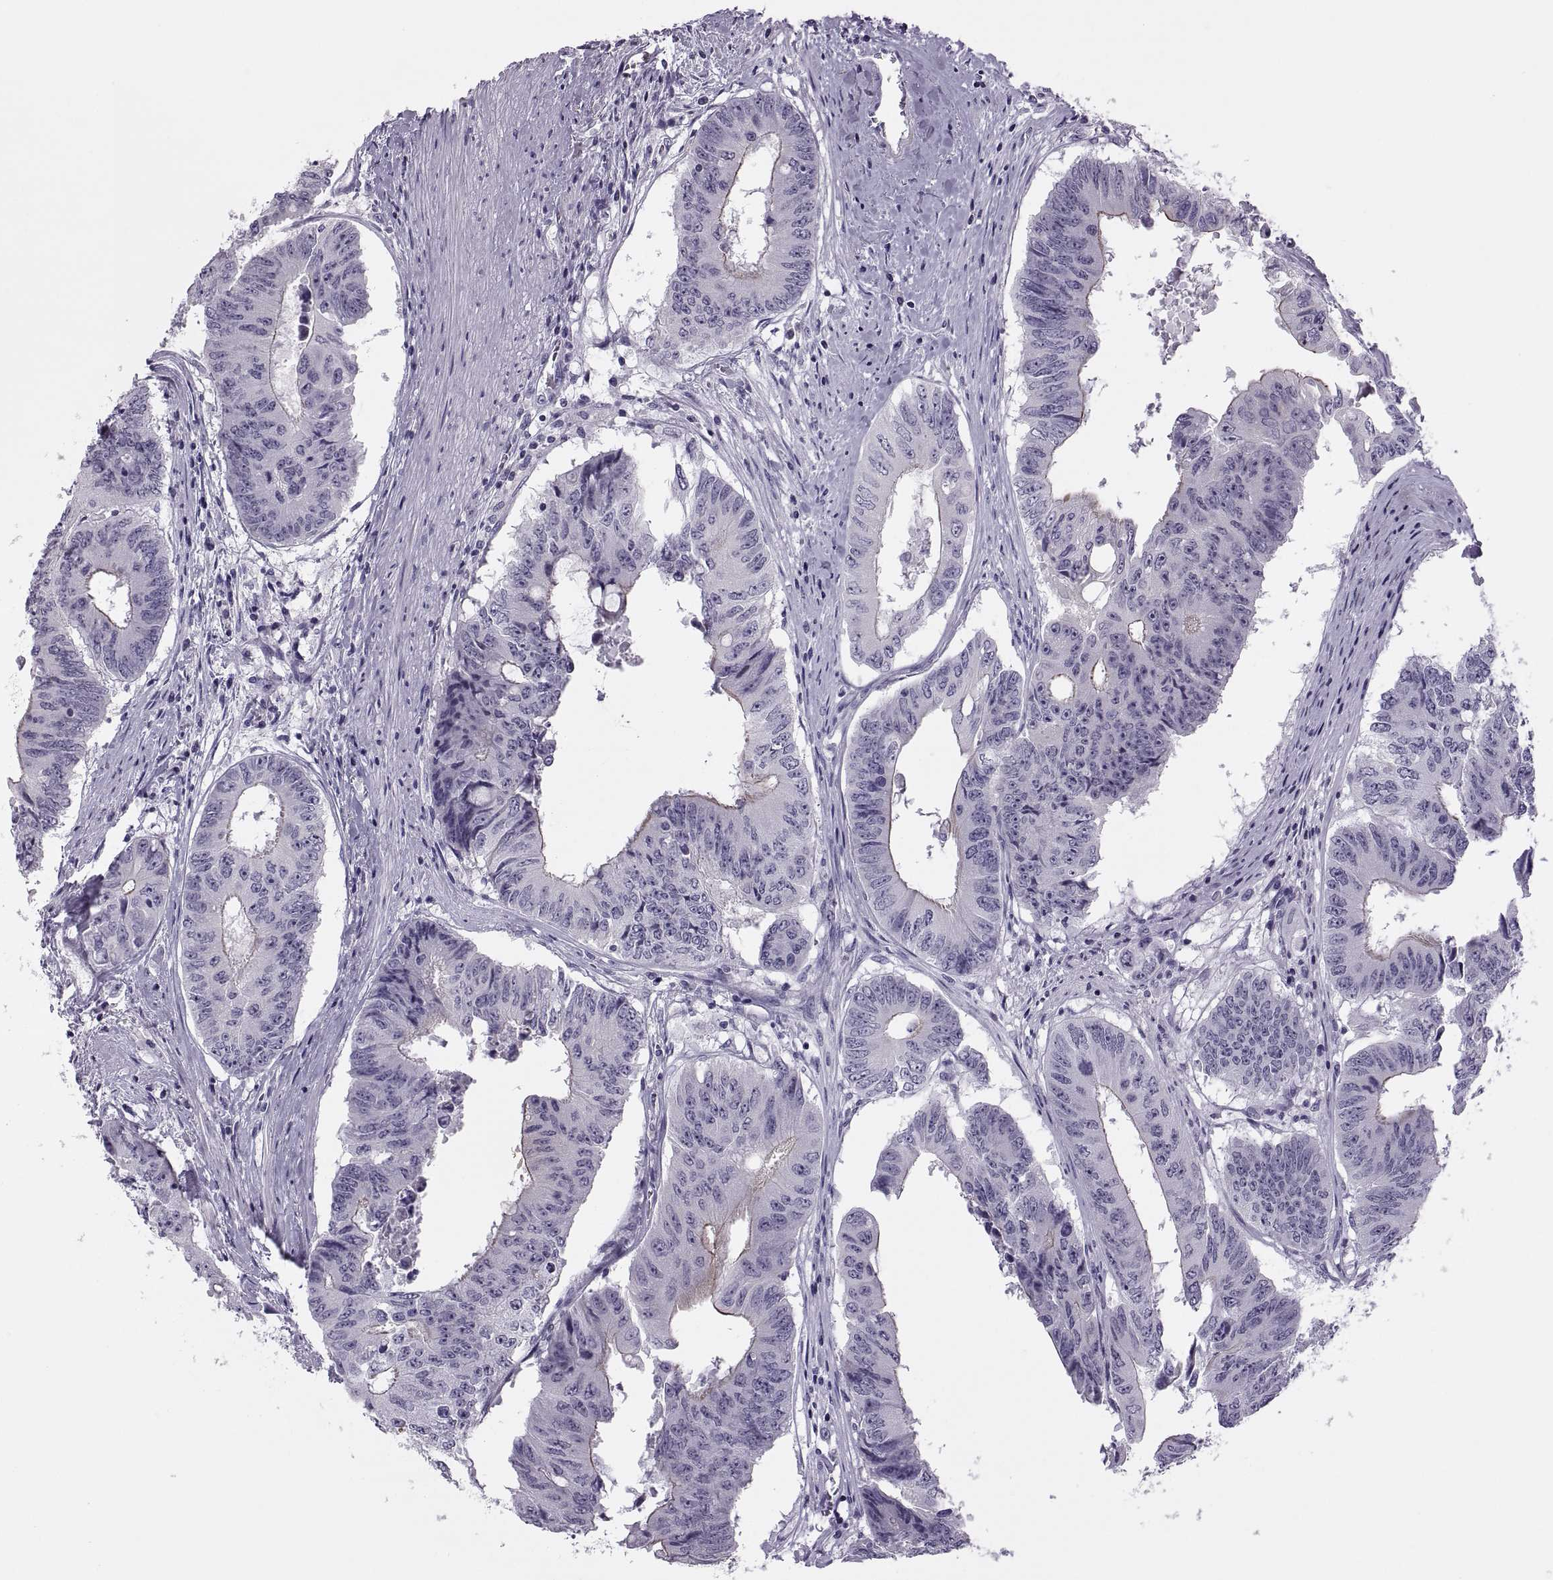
{"staining": {"intensity": "negative", "quantity": "none", "location": "none"}, "tissue": "colorectal cancer", "cell_type": "Tumor cells", "image_type": "cancer", "snomed": [{"axis": "morphology", "description": "Adenocarcinoma, NOS"}, {"axis": "topography", "description": "Rectum"}], "caption": "IHC micrograph of colorectal cancer stained for a protein (brown), which shows no staining in tumor cells.", "gene": "SYNGR4", "patient": {"sex": "male", "age": 59}}